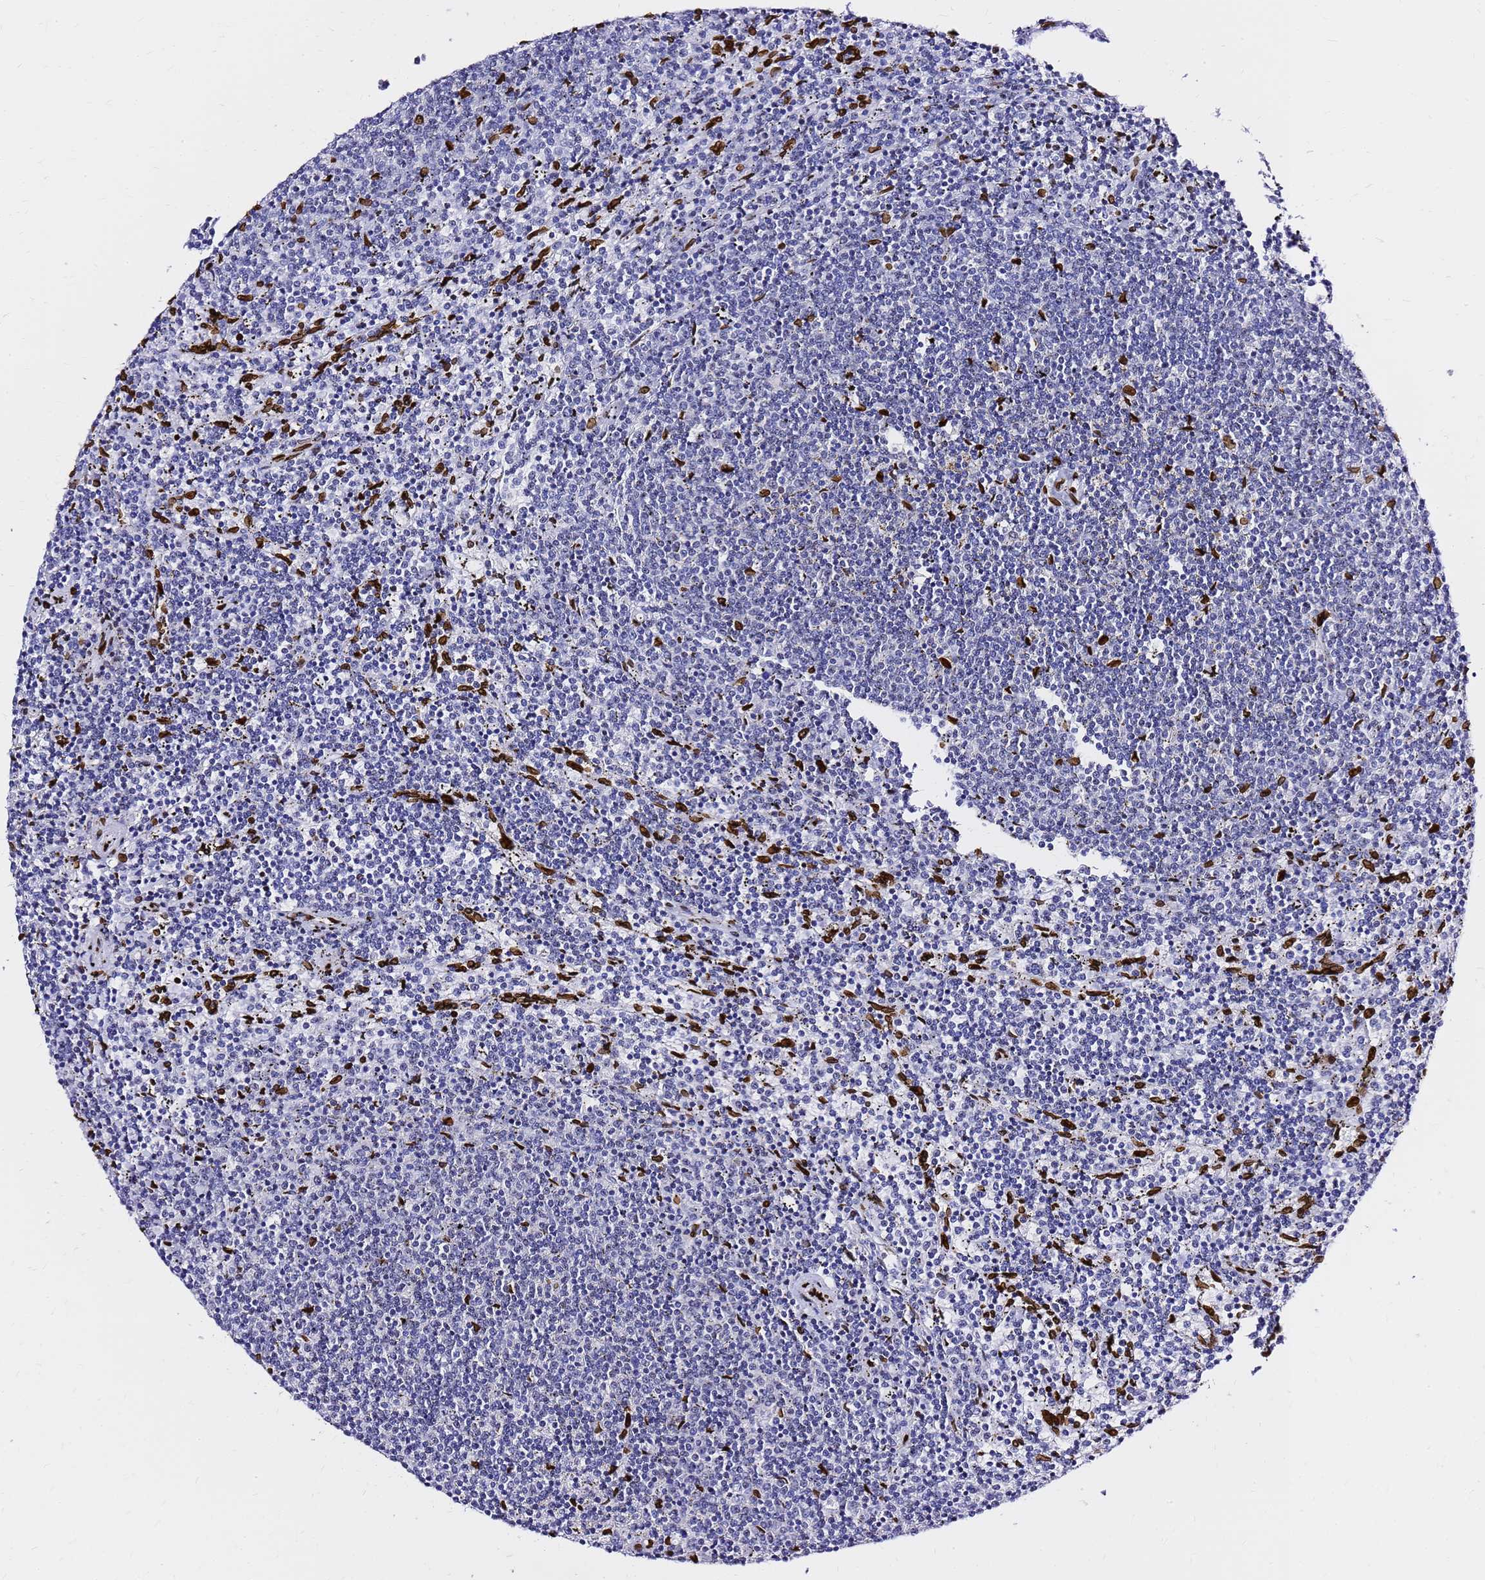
{"staining": {"intensity": "negative", "quantity": "none", "location": "none"}, "tissue": "lymphoma", "cell_type": "Tumor cells", "image_type": "cancer", "snomed": [{"axis": "morphology", "description": "Malignant lymphoma, non-Hodgkin's type, Low grade"}, {"axis": "topography", "description": "Spleen"}], "caption": "Histopathology image shows no protein staining in tumor cells of lymphoma tissue.", "gene": "C6orf141", "patient": {"sex": "female", "age": 50}}